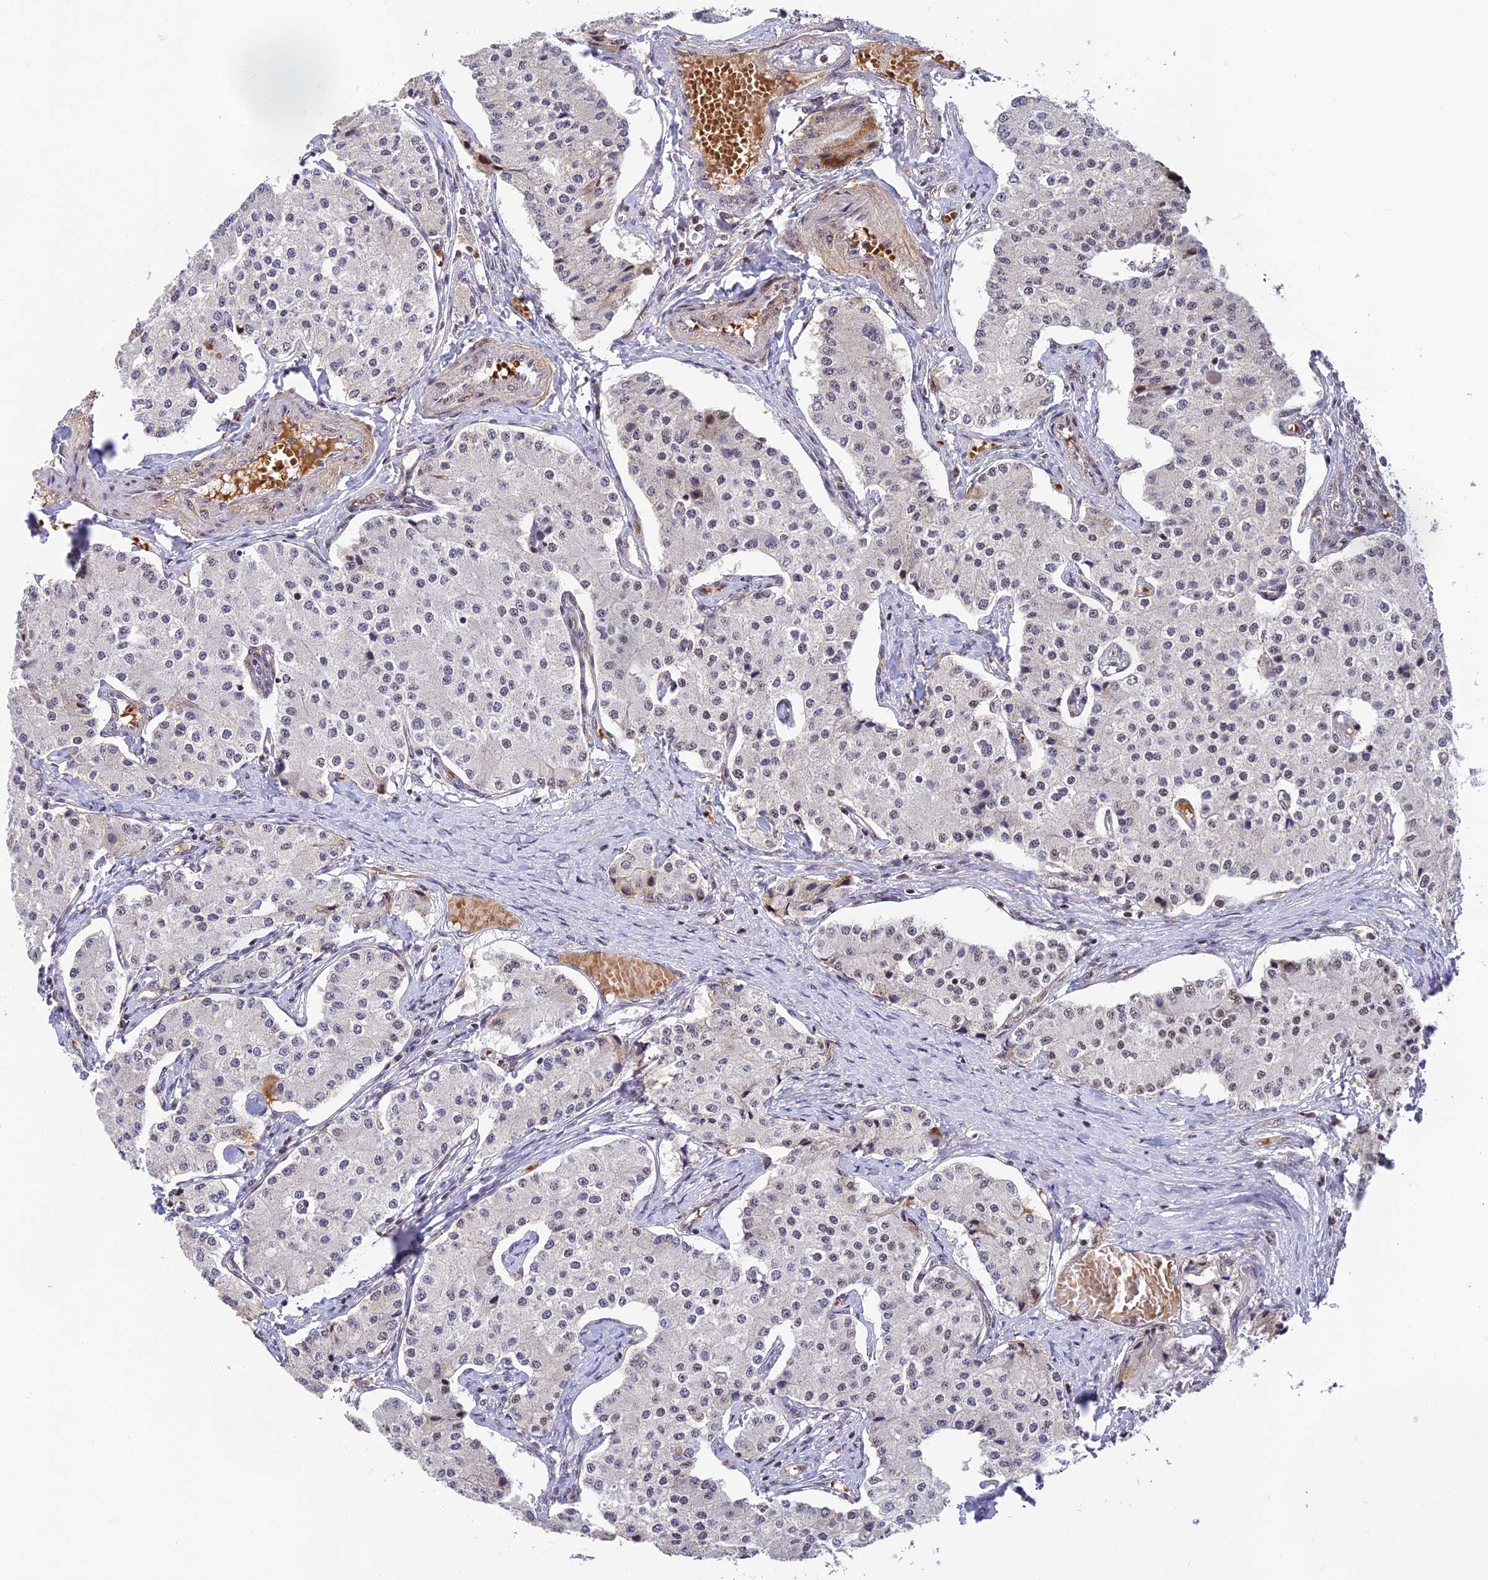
{"staining": {"intensity": "moderate", "quantity": "25%-75%", "location": "cytoplasmic/membranous,nuclear"}, "tissue": "carcinoid", "cell_type": "Tumor cells", "image_type": "cancer", "snomed": [{"axis": "morphology", "description": "Carcinoid, malignant, NOS"}, {"axis": "topography", "description": "Colon"}], "caption": "Malignant carcinoid stained for a protein shows moderate cytoplasmic/membranous and nuclear positivity in tumor cells.", "gene": "THAP11", "patient": {"sex": "female", "age": 52}}